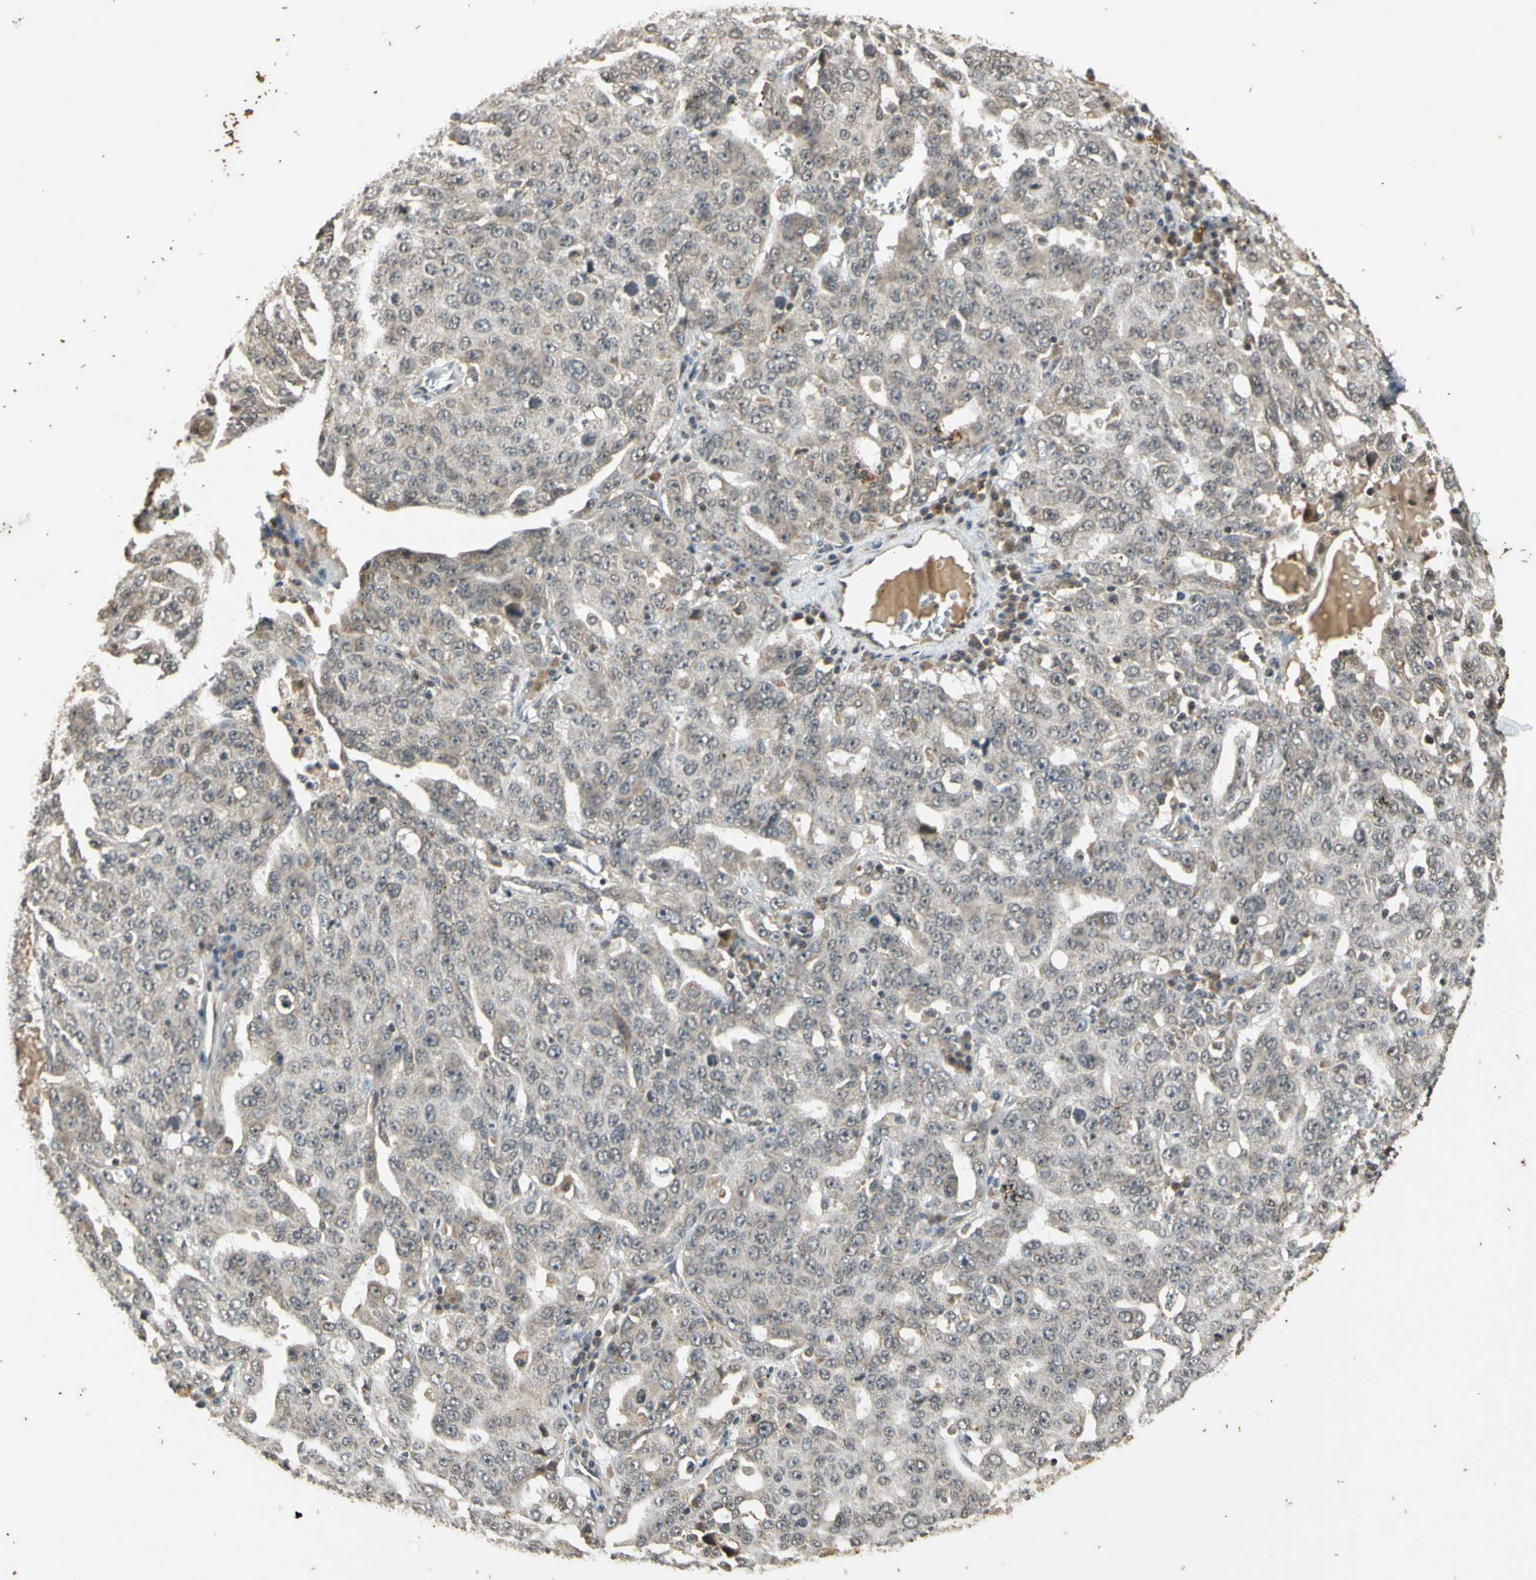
{"staining": {"intensity": "weak", "quantity": "<25%", "location": "cytoplasmic/membranous,nuclear"}, "tissue": "ovarian cancer", "cell_type": "Tumor cells", "image_type": "cancer", "snomed": [{"axis": "morphology", "description": "Carcinoma, endometroid"}, {"axis": "topography", "description": "Ovary"}], "caption": "High power microscopy histopathology image of an immunohistochemistry (IHC) image of endometroid carcinoma (ovarian), revealing no significant expression in tumor cells.", "gene": "EFNB2", "patient": {"sex": "female", "age": 62}}